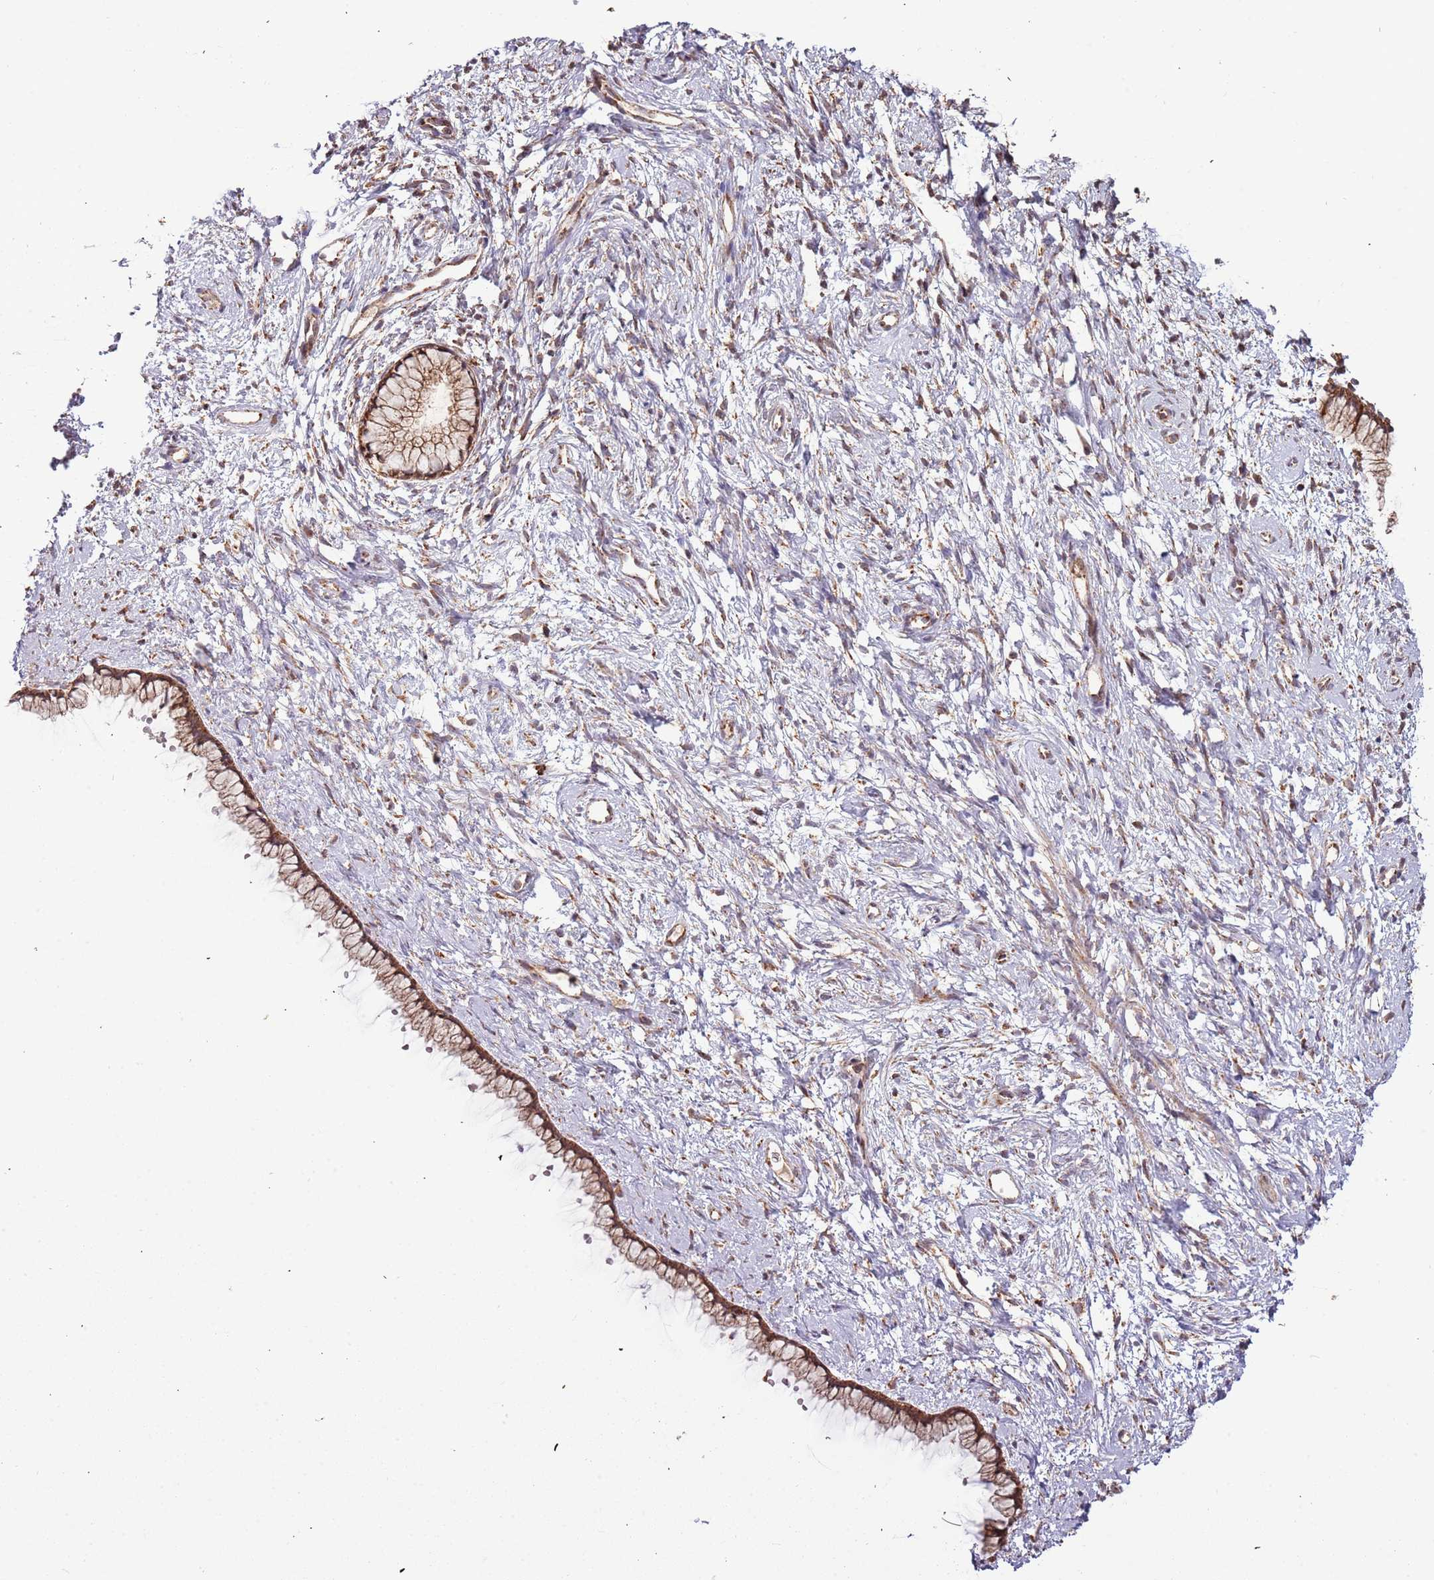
{"staining": {"intensity": "strong", "quantity": ">75%", "location": "cytoplasmic/membranous,nuclear"}, "tissue": "cervix", "cell_type": "Glandular cells", "image_type": "normal", "snomed": [{"axis": "morphology", "description": "Normal tissue, NOS"}, {"axis": "topography", "description": "Cervix"}], "caption": "IHC image of benign cervix: human cervix stained using immunohistochemistry reveals high levels of strong protein expression localized specifically in the cytoplasmic/membranous,nuclear of glandular cells, appearing as a cytoplasmic/membranous,nuclear brown color.", "gene": "IL17RD", "patient": {"sex": "female", "age": 57}}